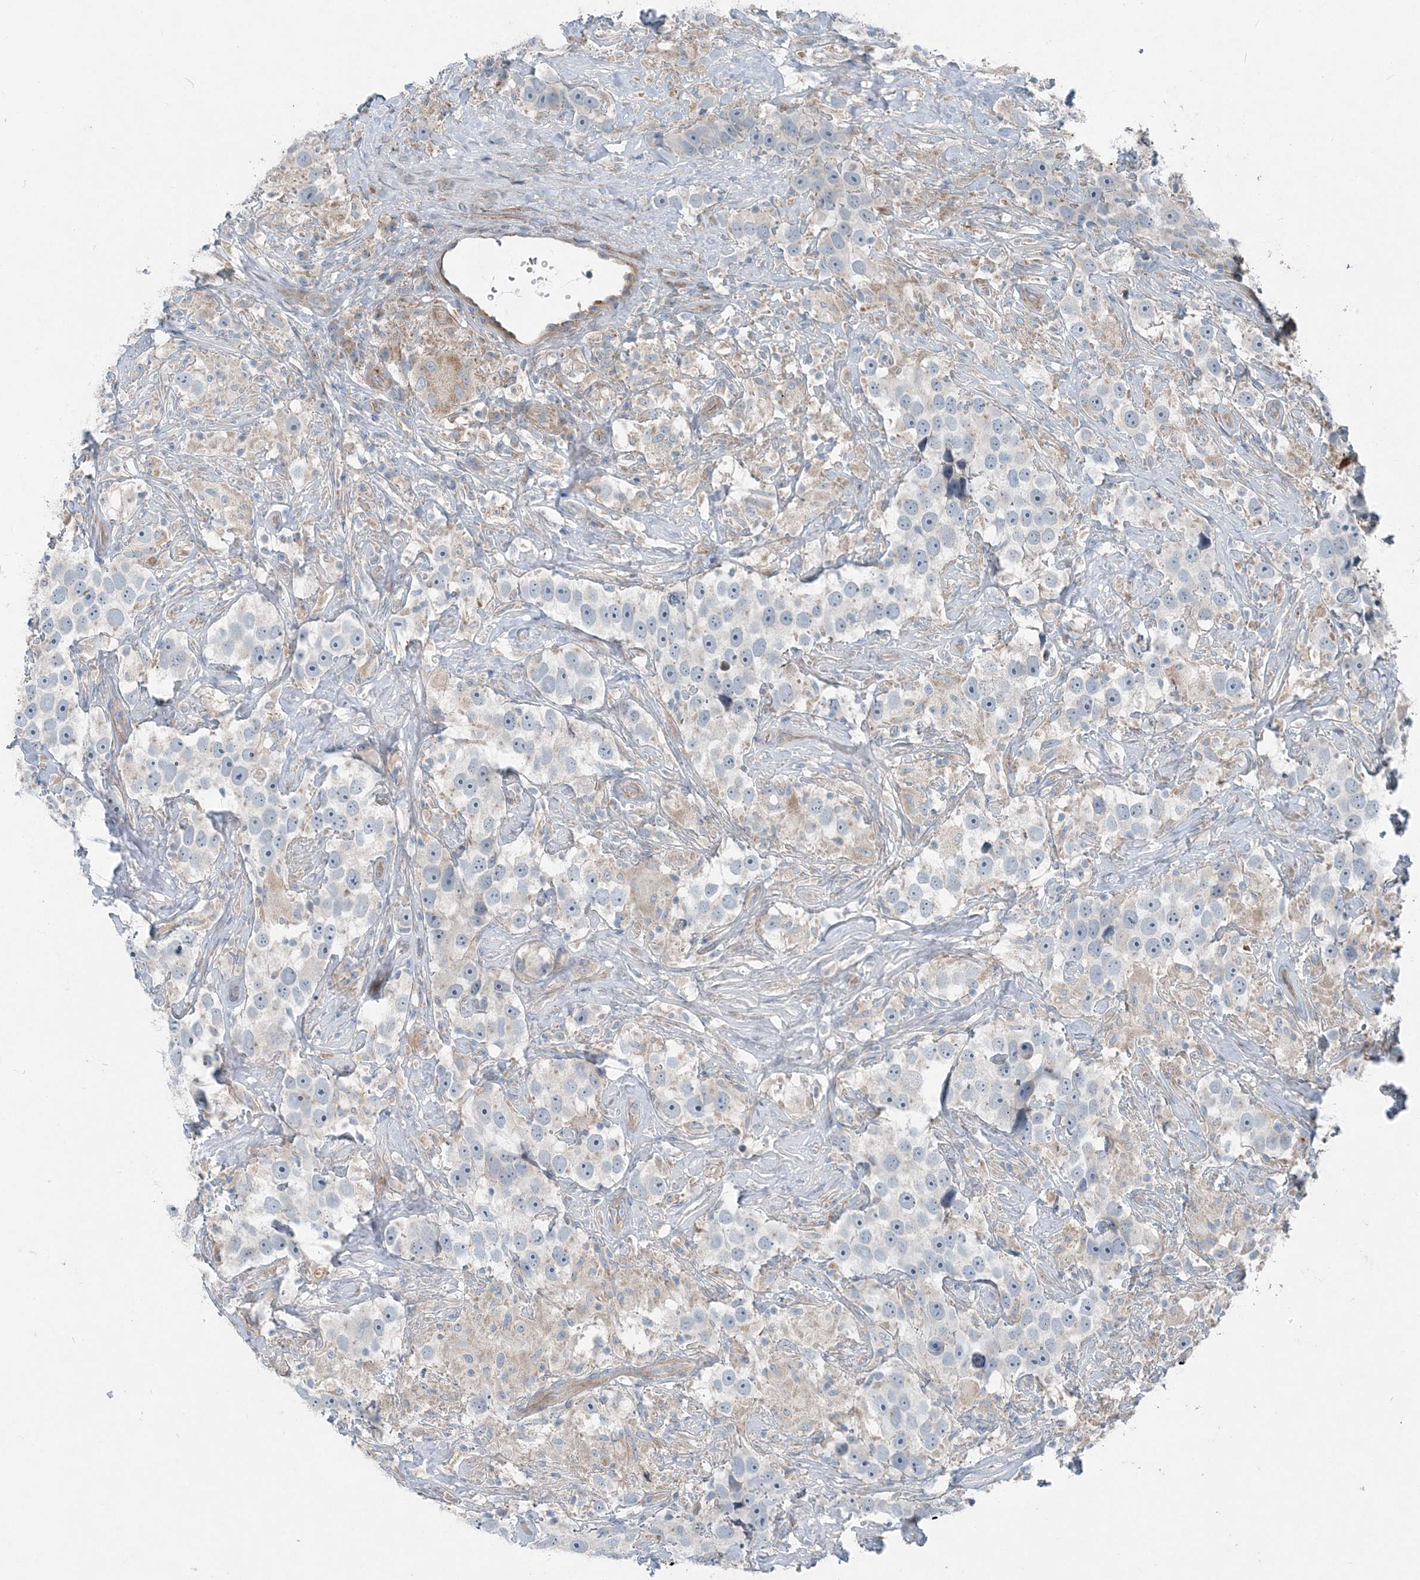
{"staining": {"intensity": "negative", "quantity": "none", "location": "none"}, "tissue": "testis cancer", "cell_type": "Tumor cells", "image_type": "cancer", "snomed": [{"axis": "morphology", "description": "Seminoma, NOS"}, {"axis": "topography", "description": "Testis"}], "caption": "Tumor cells show no significant expression in testis cancer (seminoma).", "gene": "INTU", "patient": {"sex": "male", "age": 49}}